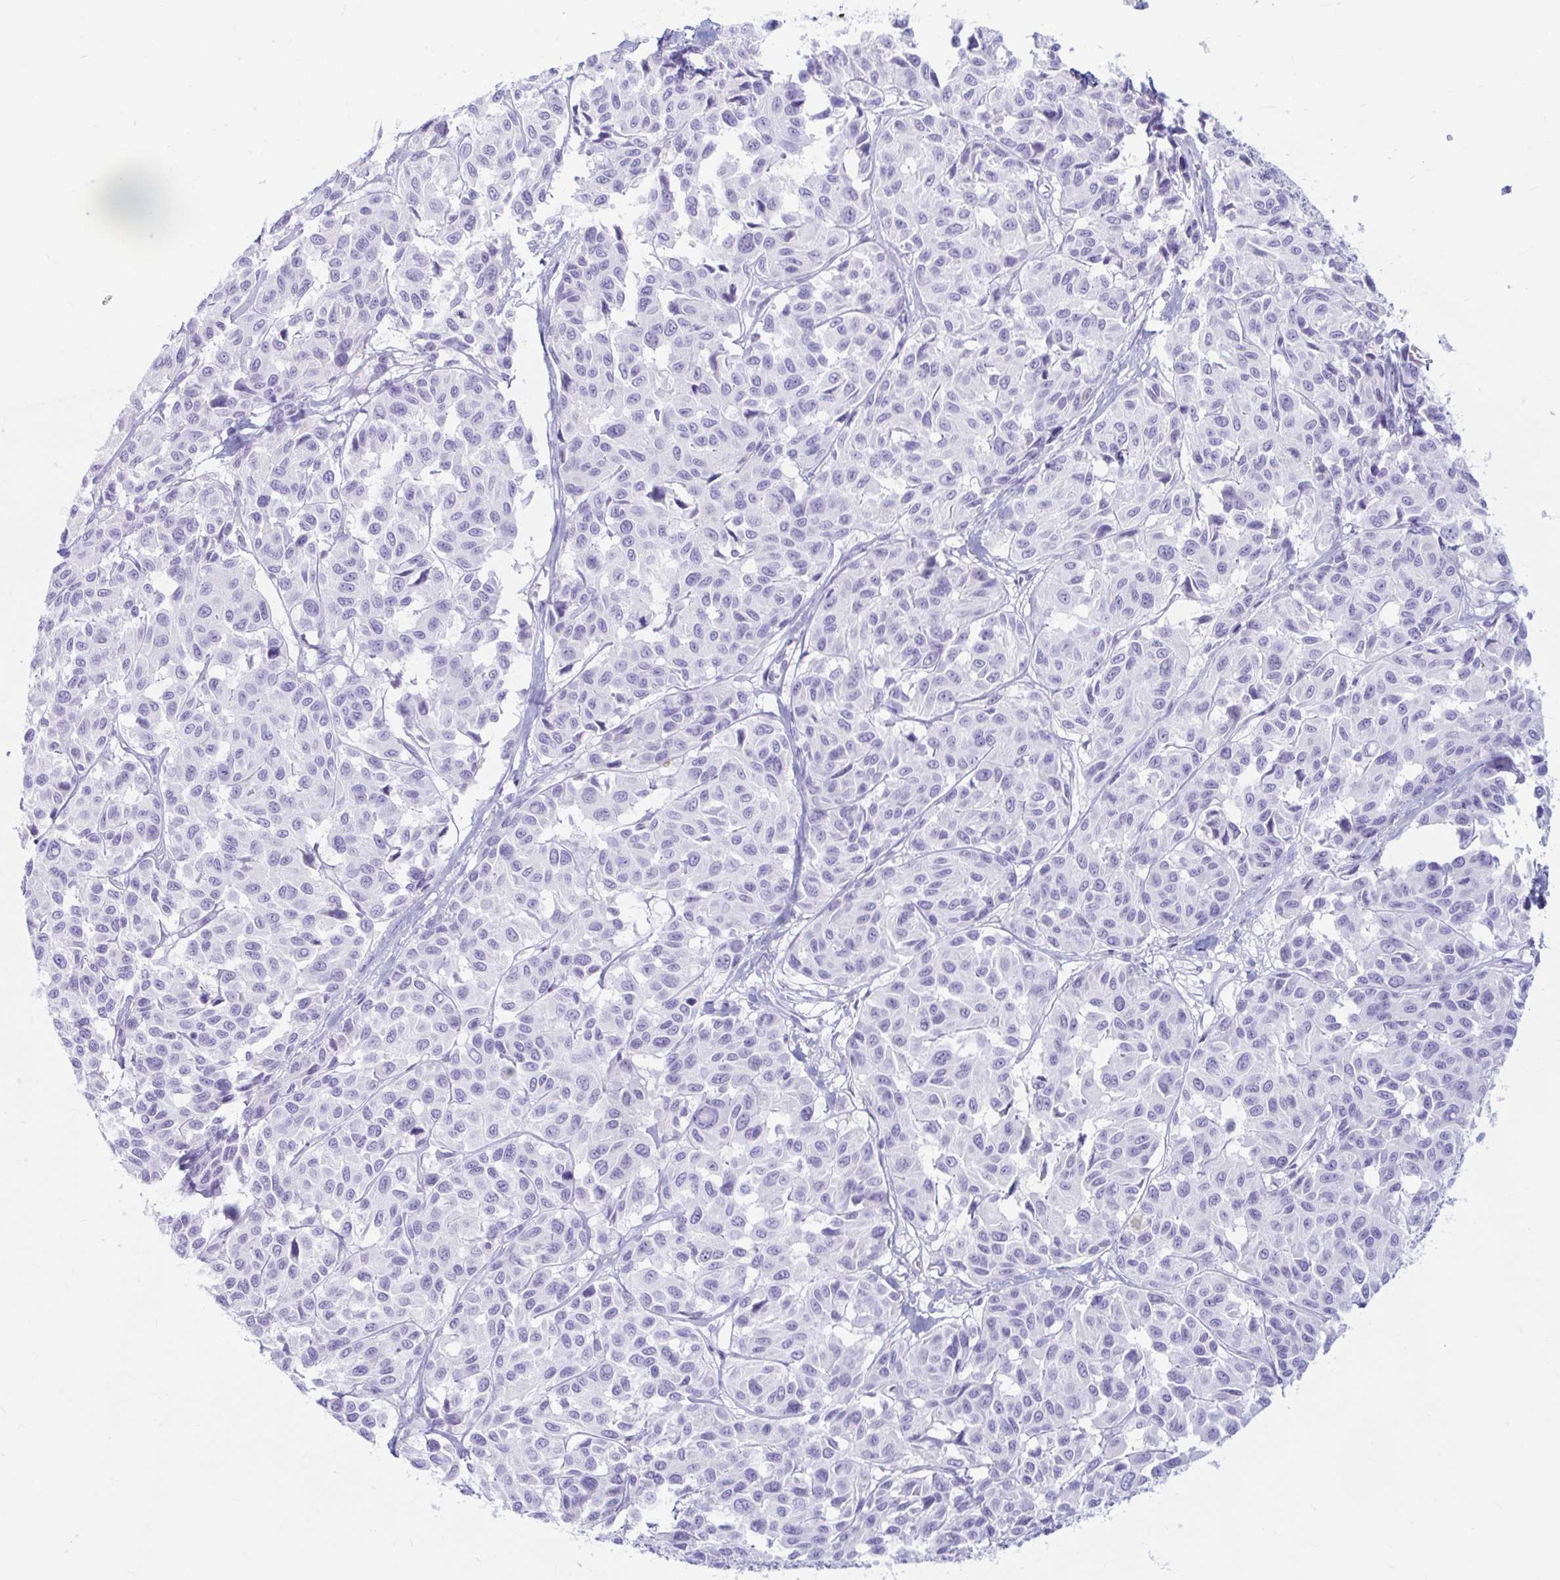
{"staining": {"intensity": "negative", "quantity": "none", "location": "none"}, "tissue": "melanoma", "cell_type": "Tumor cells", "image_type": "cancer", "snomed": [{"axis": "morphology", "description": "Malignant melanoma, NOS"}, {"axis": "topography", "description": "Skin"}], "caption": "This is an immunohistochemistry (IHC) micrograph of melanoma. There is no expression in tumor cells.", "gene": "ERICH6", "patient": {"sex": "female", "age": 66}}